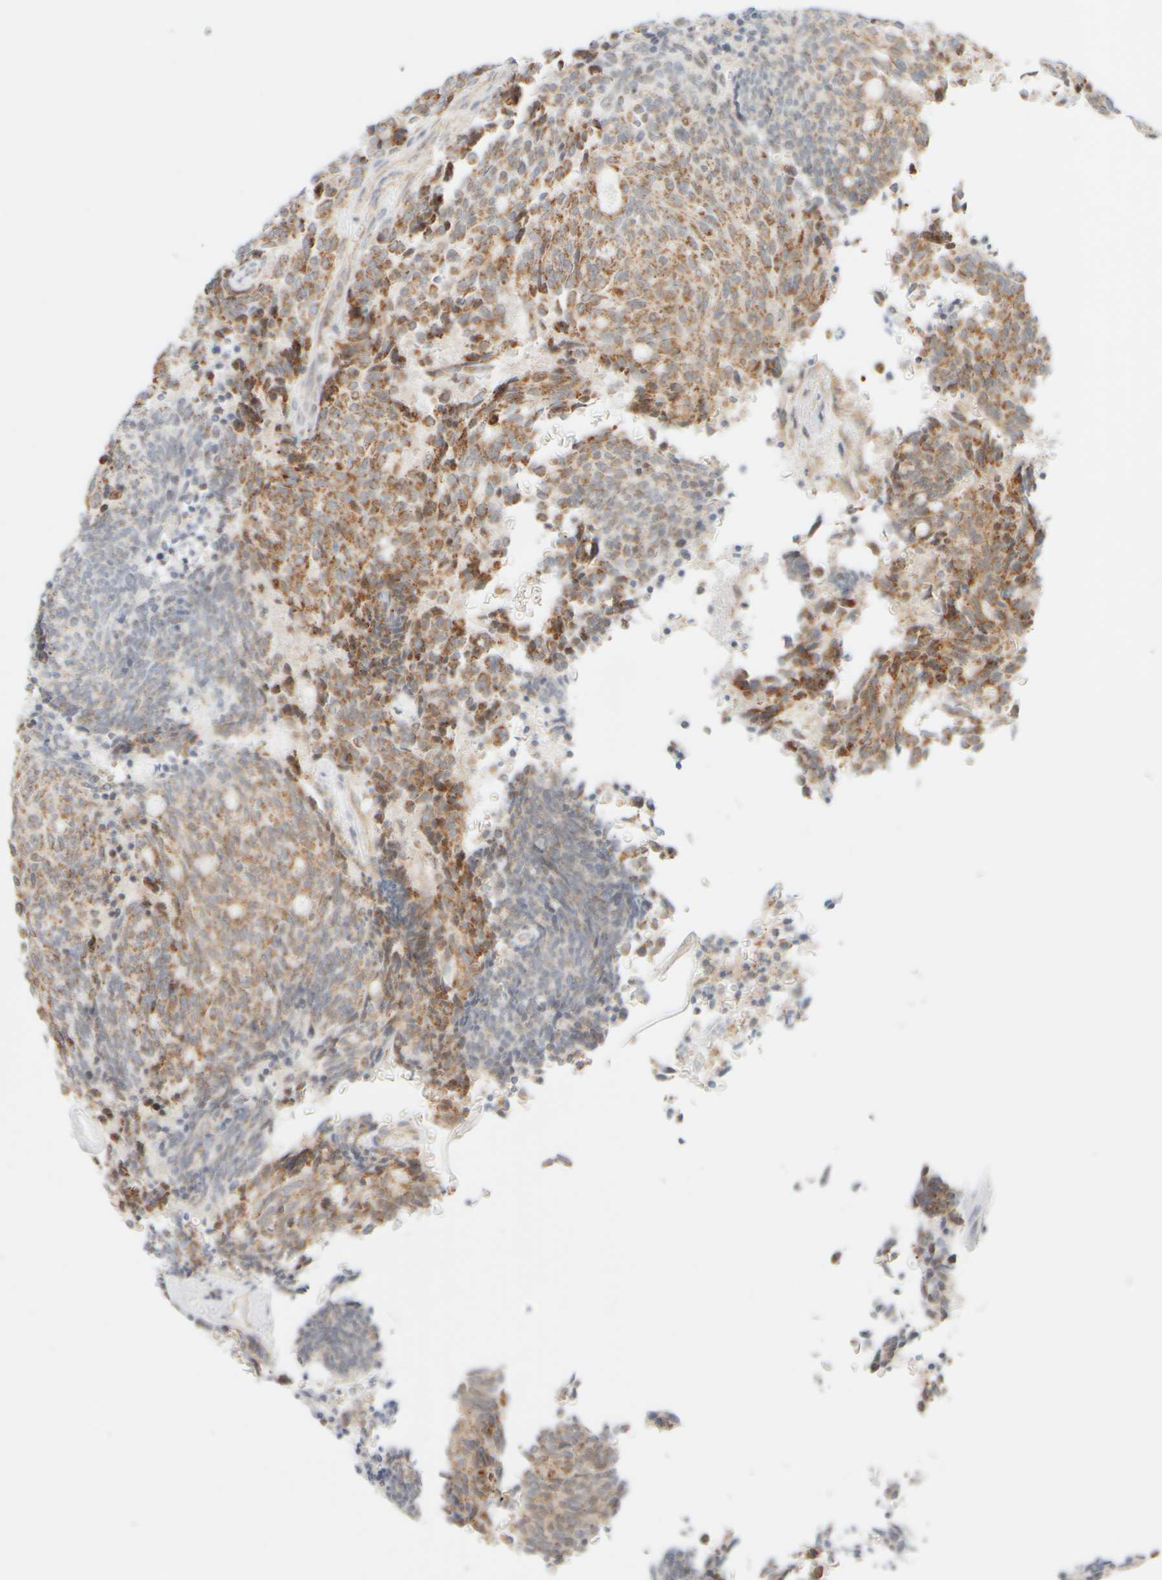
{"staining": {"intensity": "moderate", "quantity": ">75%", "location": "cytoplasmic/membranous"}, "tissue": "carcinoid", "cell_type": "Tumor cells", "image_type": "cancer", "snomed": [{"axis": "morphology", "description": "Carcinoid, malignant, NOS"}, {"axis": "topography", "description": "Pancreas"}], "caption": "Protein positivity by immunohistochemistry reveals moderate cytoplasmic/membranous staining in approximately >75% of tumor cells in carcinoid (malignant).", "gene": "PPM1K", "patient": {"sex": "female", "age": 54}}